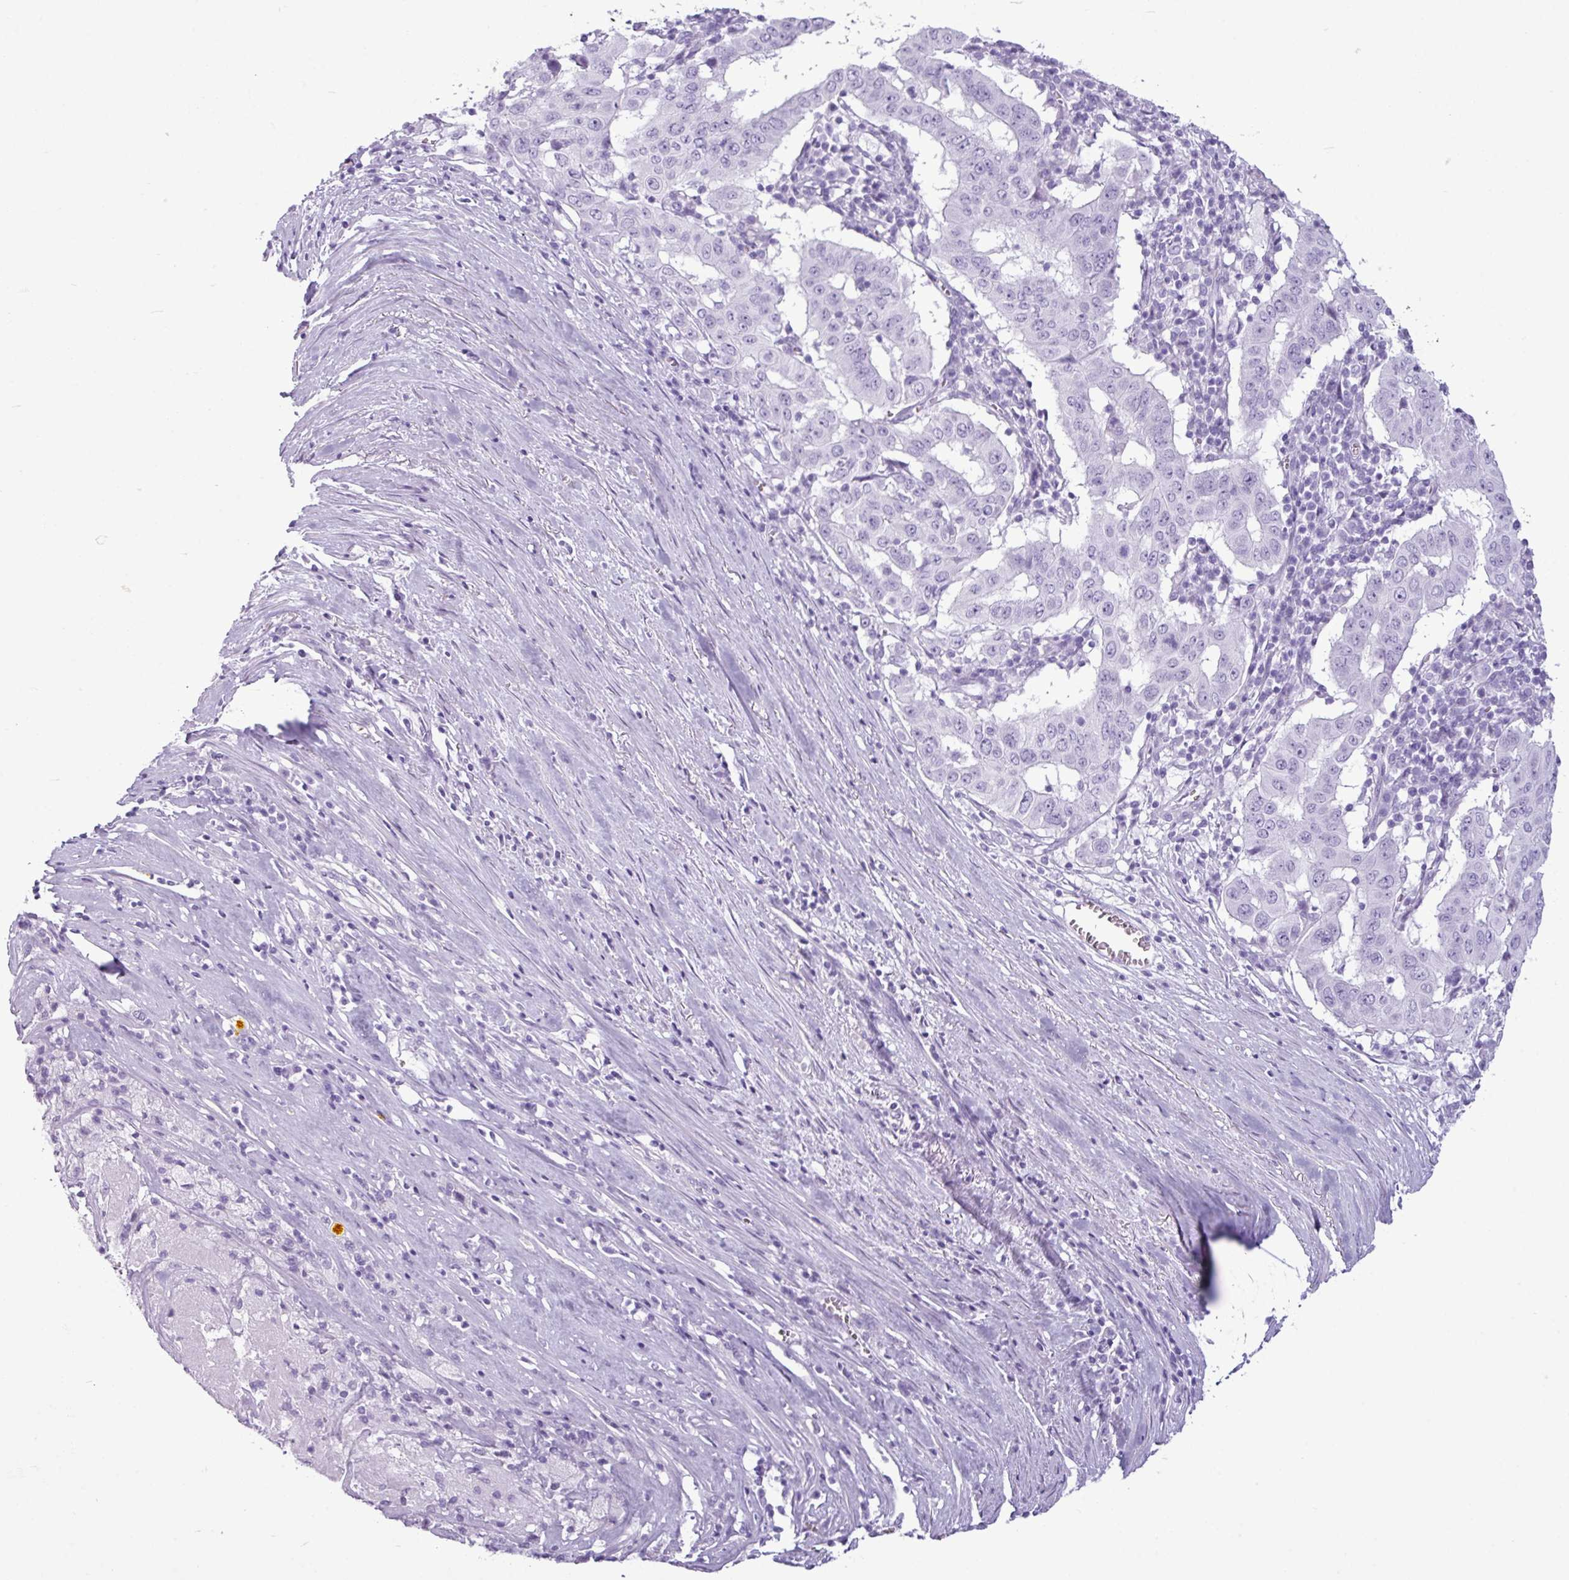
{"staining": {"intensity": "negative", "quantity": "none", "location": "none"}, "tissue": "pancreatic cancer", "cell_type": "Tumor cells", "image_type": "cancer", "snomed": [{"axis": "morphology", "description": "Adenocarcinoma, NOS"}, {"axis": "topography", "description": "Pancreas"}], "caption": "Immunohistochemistry micrograph of human pancreatic adenocarcinoma stained for a protein (brown), which exhibits no expression in tumor cells.", "gene": "AMY1B", "patient": {"sex": "male", "age": 63}}